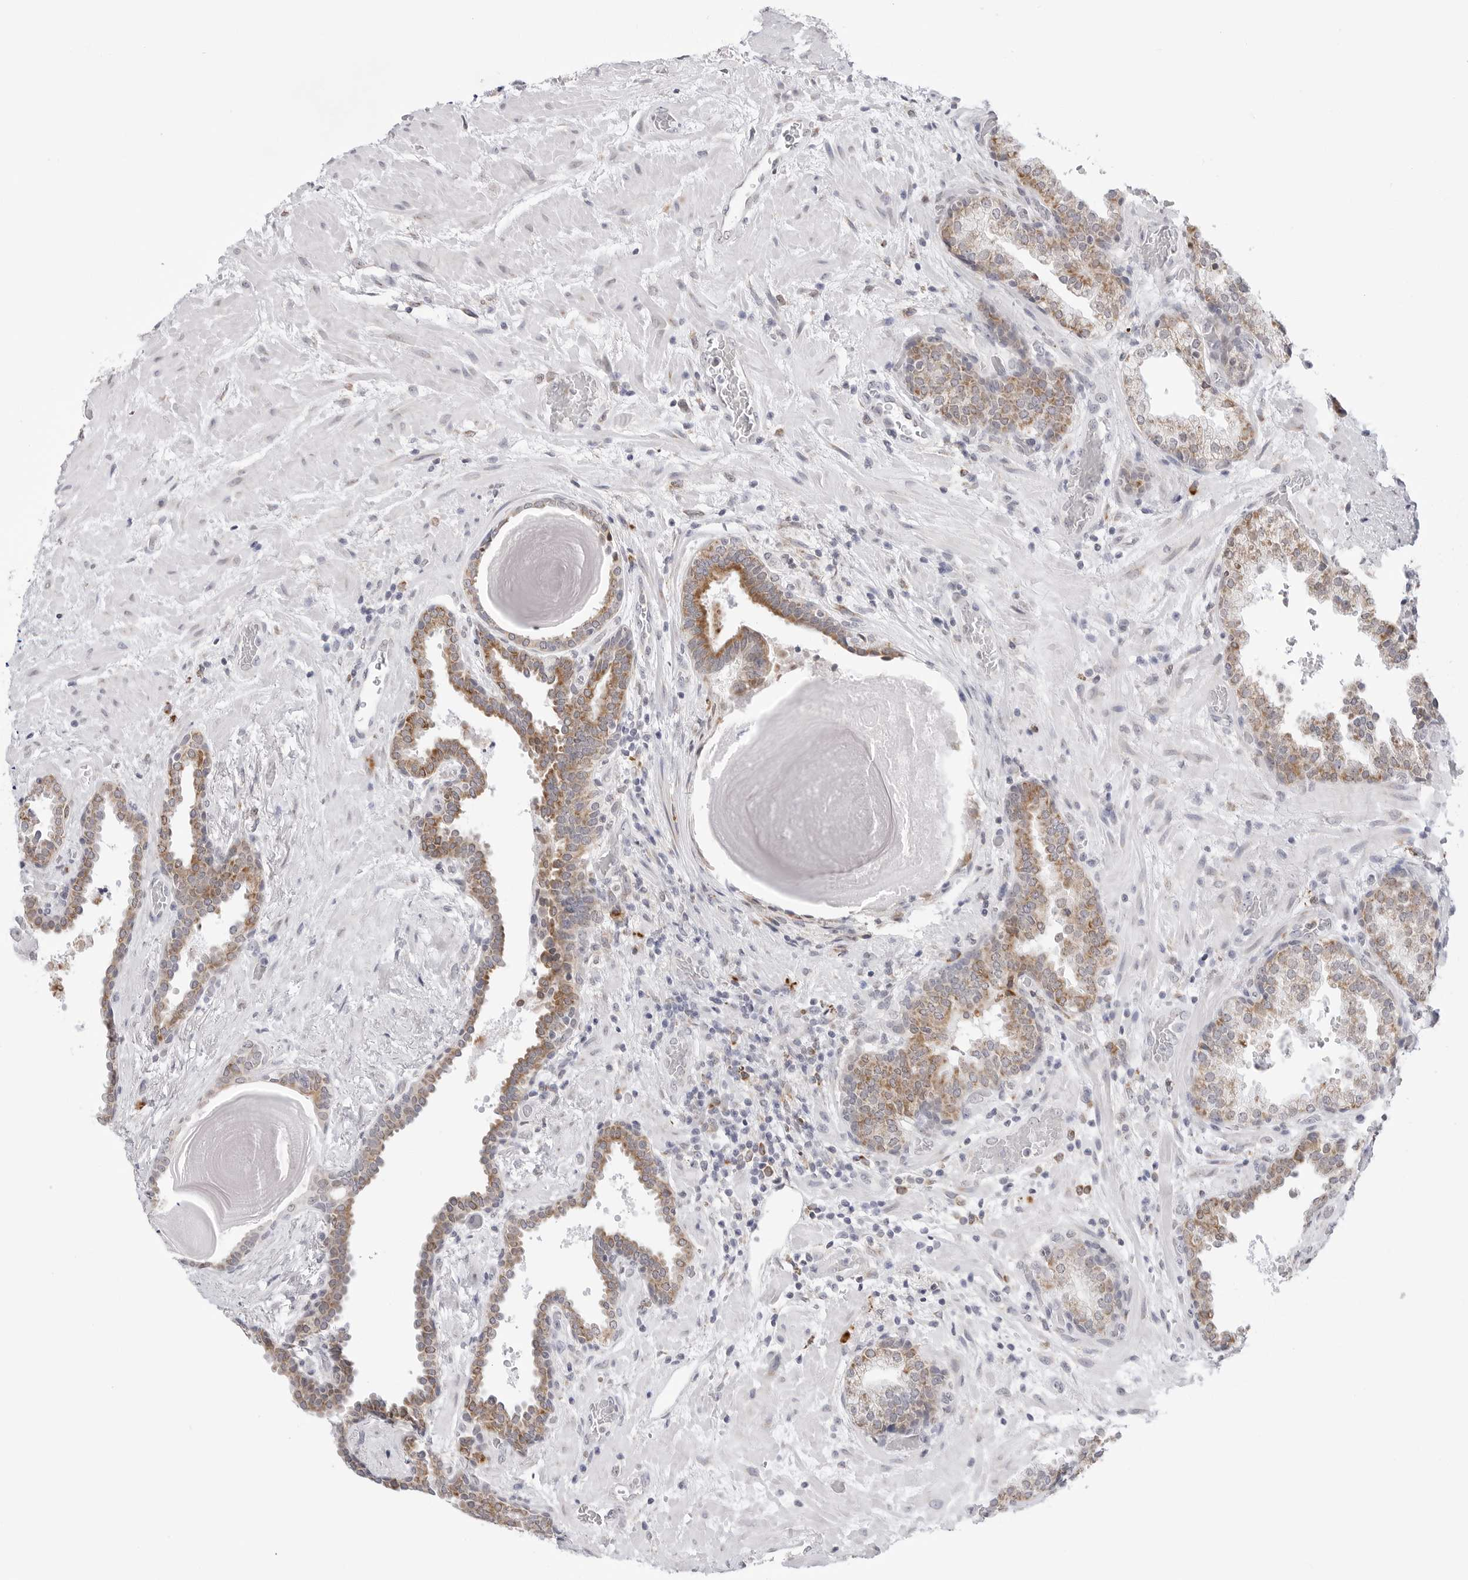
{"staining": {"intensity": "moderate", "quantity": "25%-75%", "location": "cytoplasmic/membranous"}, "tissue": "prostate", "cell_type": "Glandular cells", "image_type": "normal", "snomed": [{"axis": "morphology", "description": "Normal tissue, NOS"}, {"axis": "topography", "description": "Prostate"}], "caption": "Protein staining by immunohistochemistry (IHC) exhibits moderate cytoplasmic/membranous staining in about 25%-75% of glandular cells in normal prostate.", "gene": "RPN1", "patient": {"sex": "male", "age": 48}}